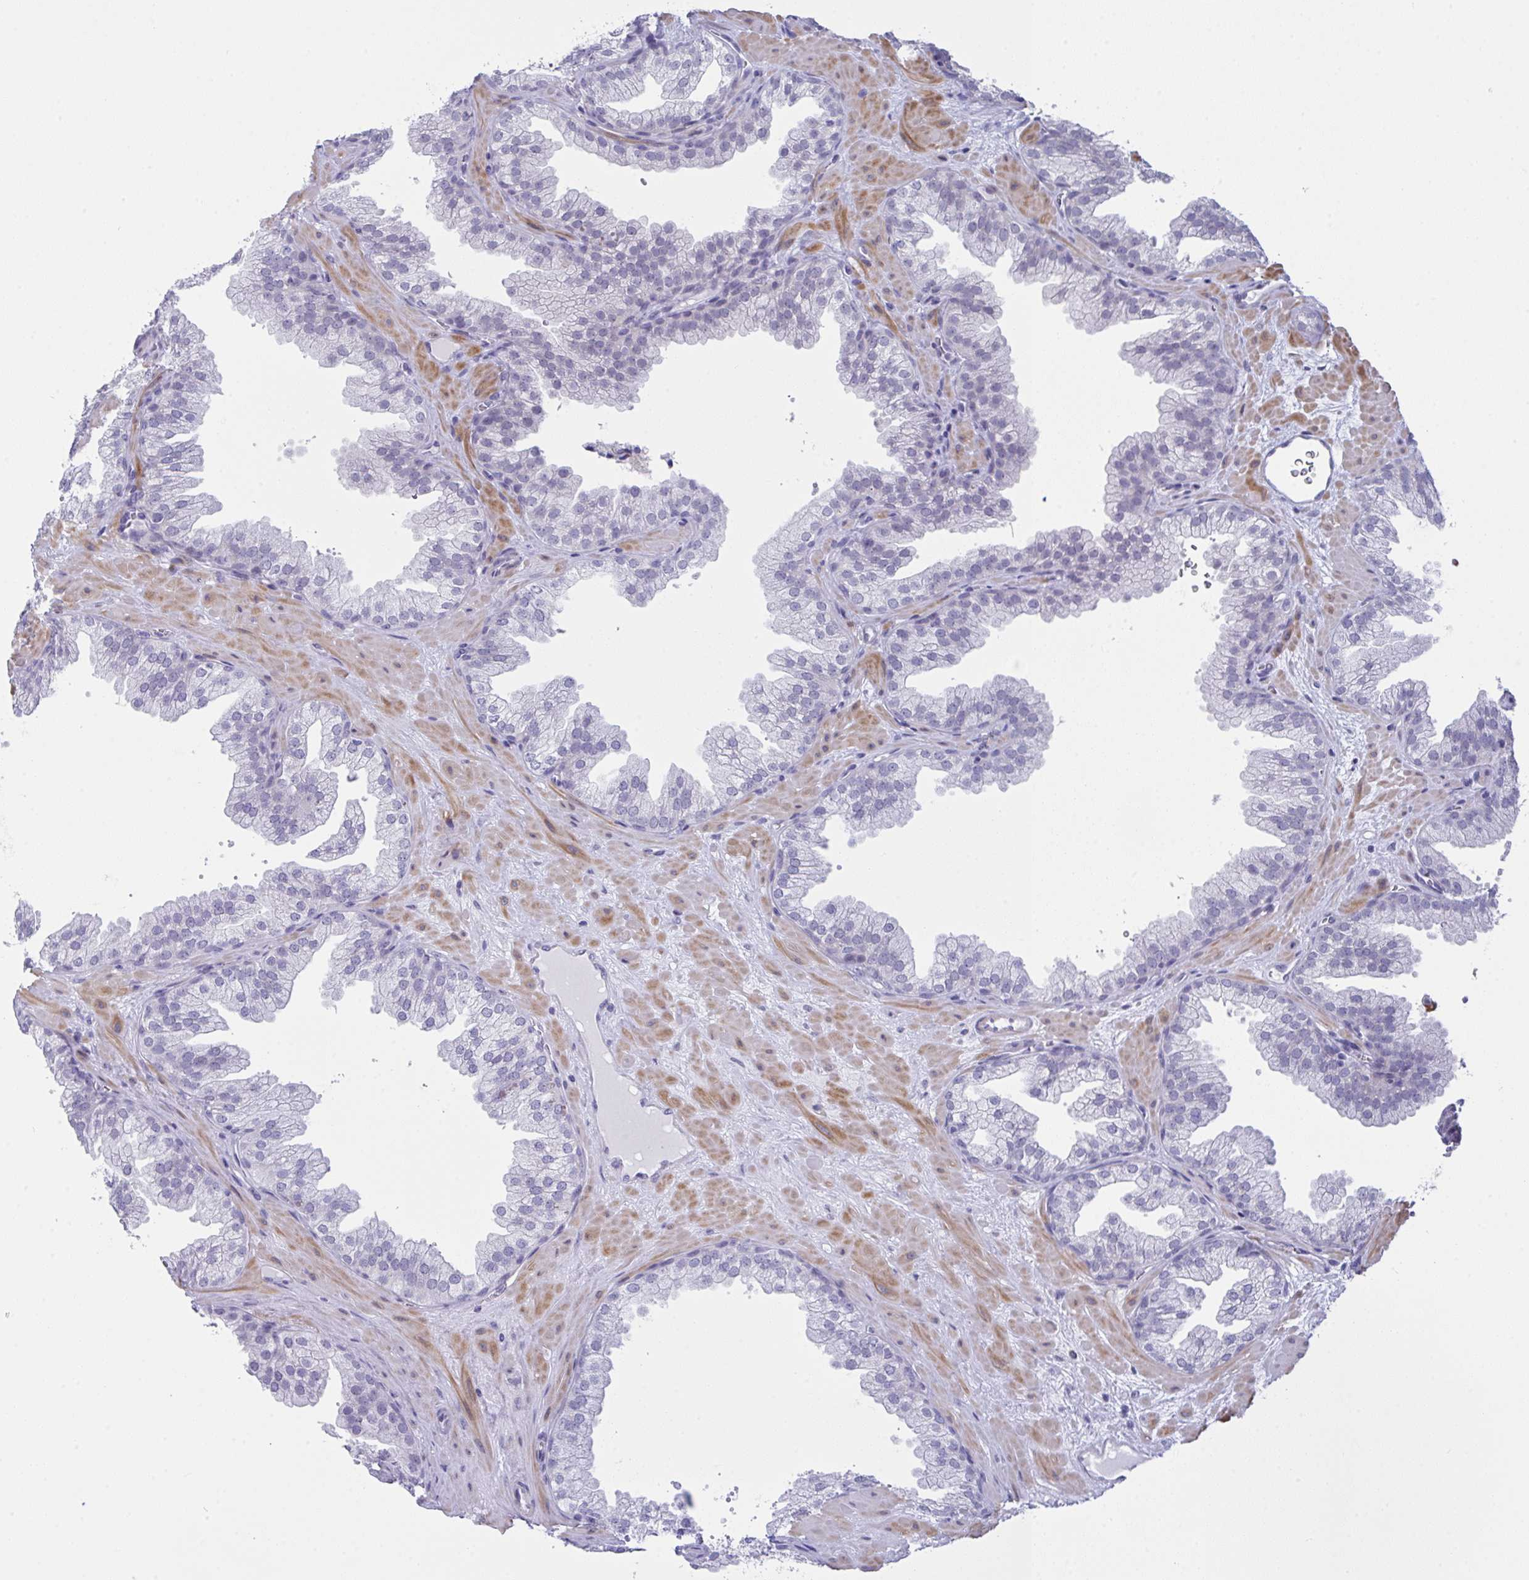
{"staining": {"intensity": "negative", "quantity": "none", "location": "none"}, "tissue": "prostate", "cell_type": "Glandular cells", "image_type": "normal", "snomed": [{"axis": "morphology", "description": "Normal tissue, NOS"}, {"axis": "topography", "description": "Prostate"}], "caption": "This is a micrograph of IHC staining of normal prostate, which shows no staining in glandular cells.", "gene": "FBXL22", "patient": {"sex": "male", "age": 37}}